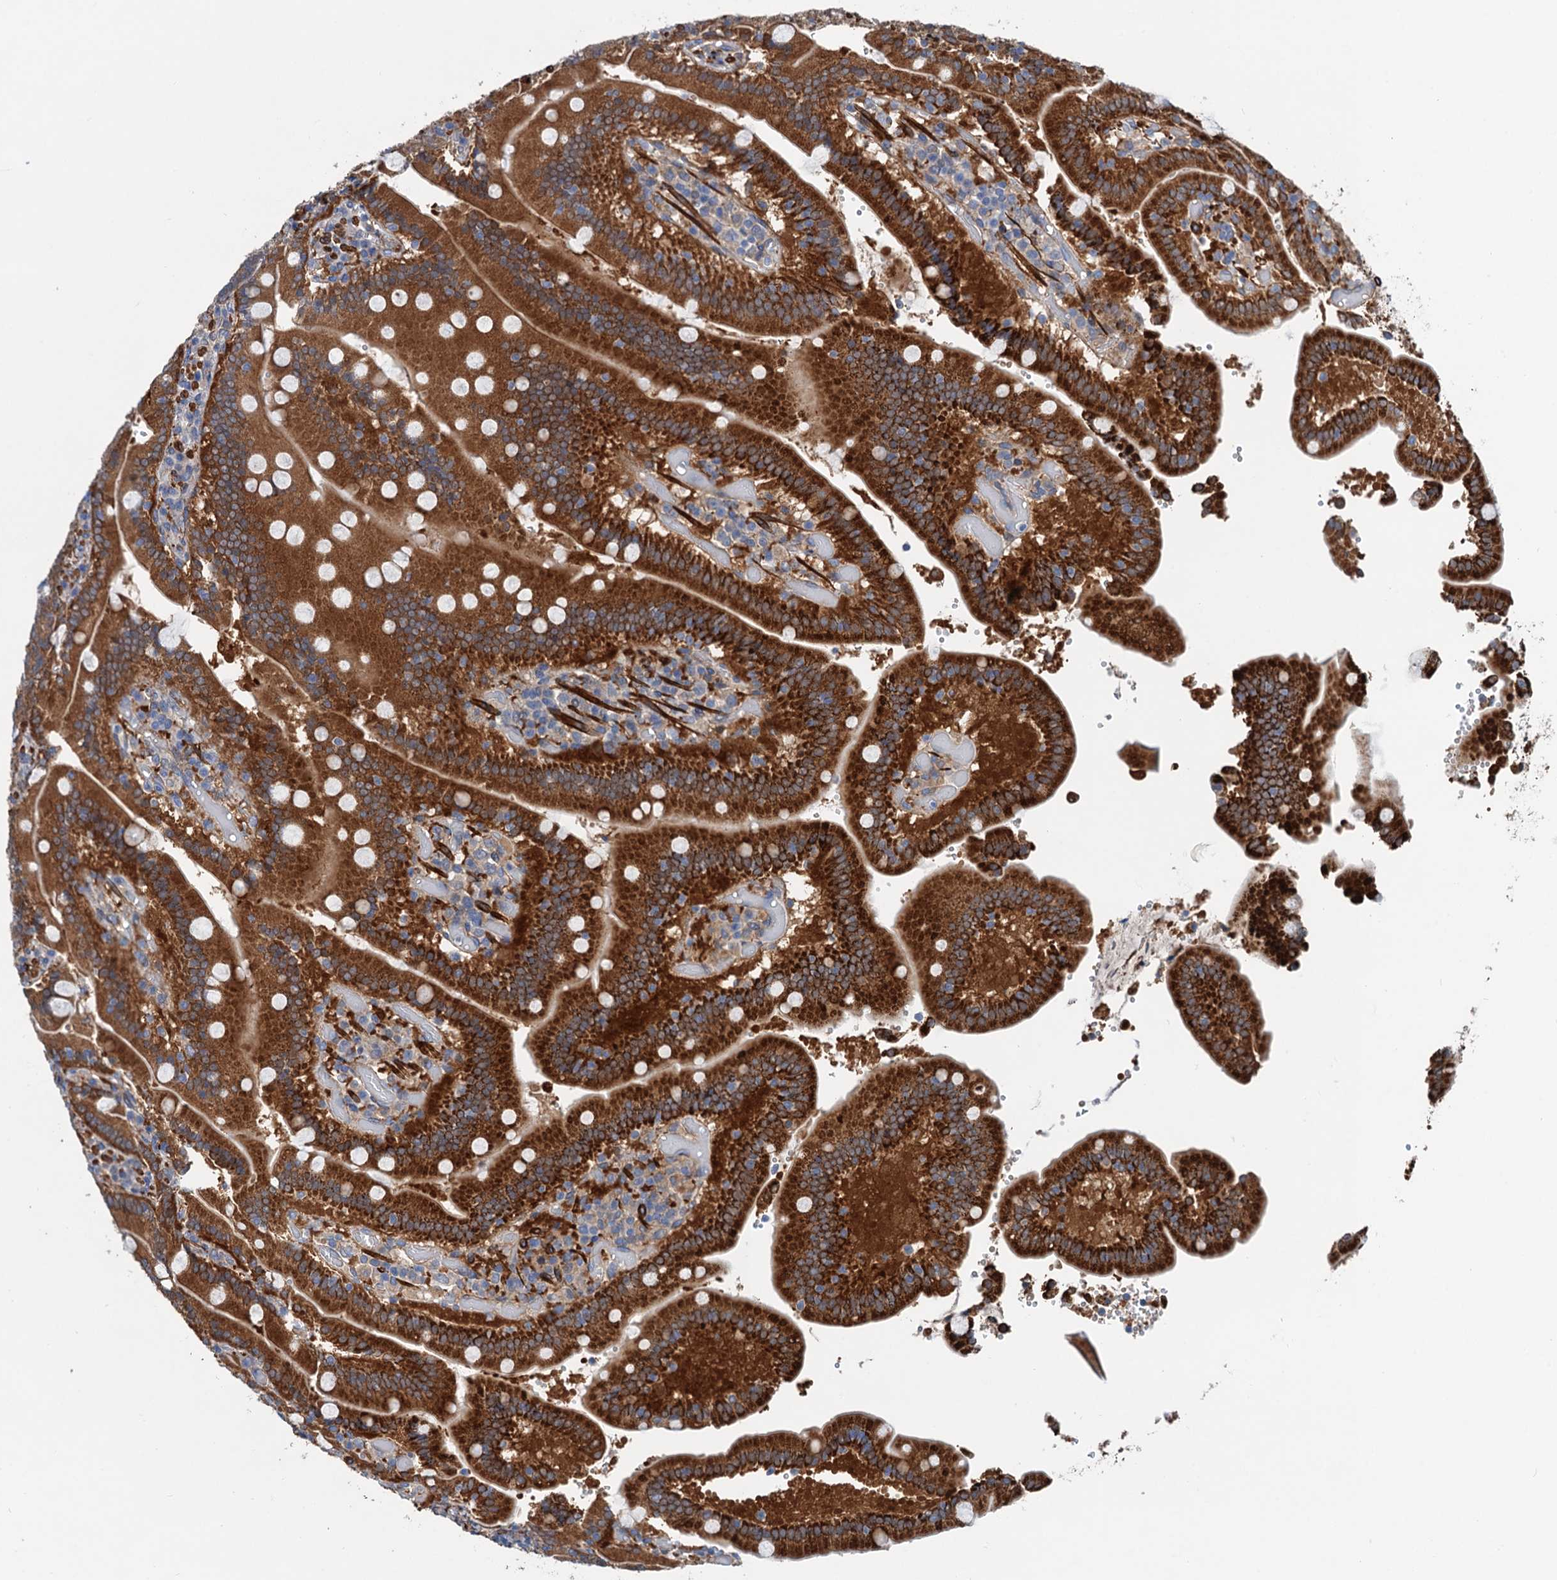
{"staining": {"intensity": "strong", "quantity": ">75%", "location": "cytoplasmic/membranous"}, "tissue": "duodenum", "cell_type": "Glandular cells", "image_type": "normal", "snomed": [{"axis": "morphology", "description": "Normal tissue, NOS"}, {"axis": "topography", "description": "Duodenum"}], "caption": "Brown immunohistochemical staining in normal duodenum demonstrates strong cytoplasmic/membranous expression in about >75% of glandular cells.", "gene": "CSTPP1", "patient": {"sex": "female", "age": 62}}